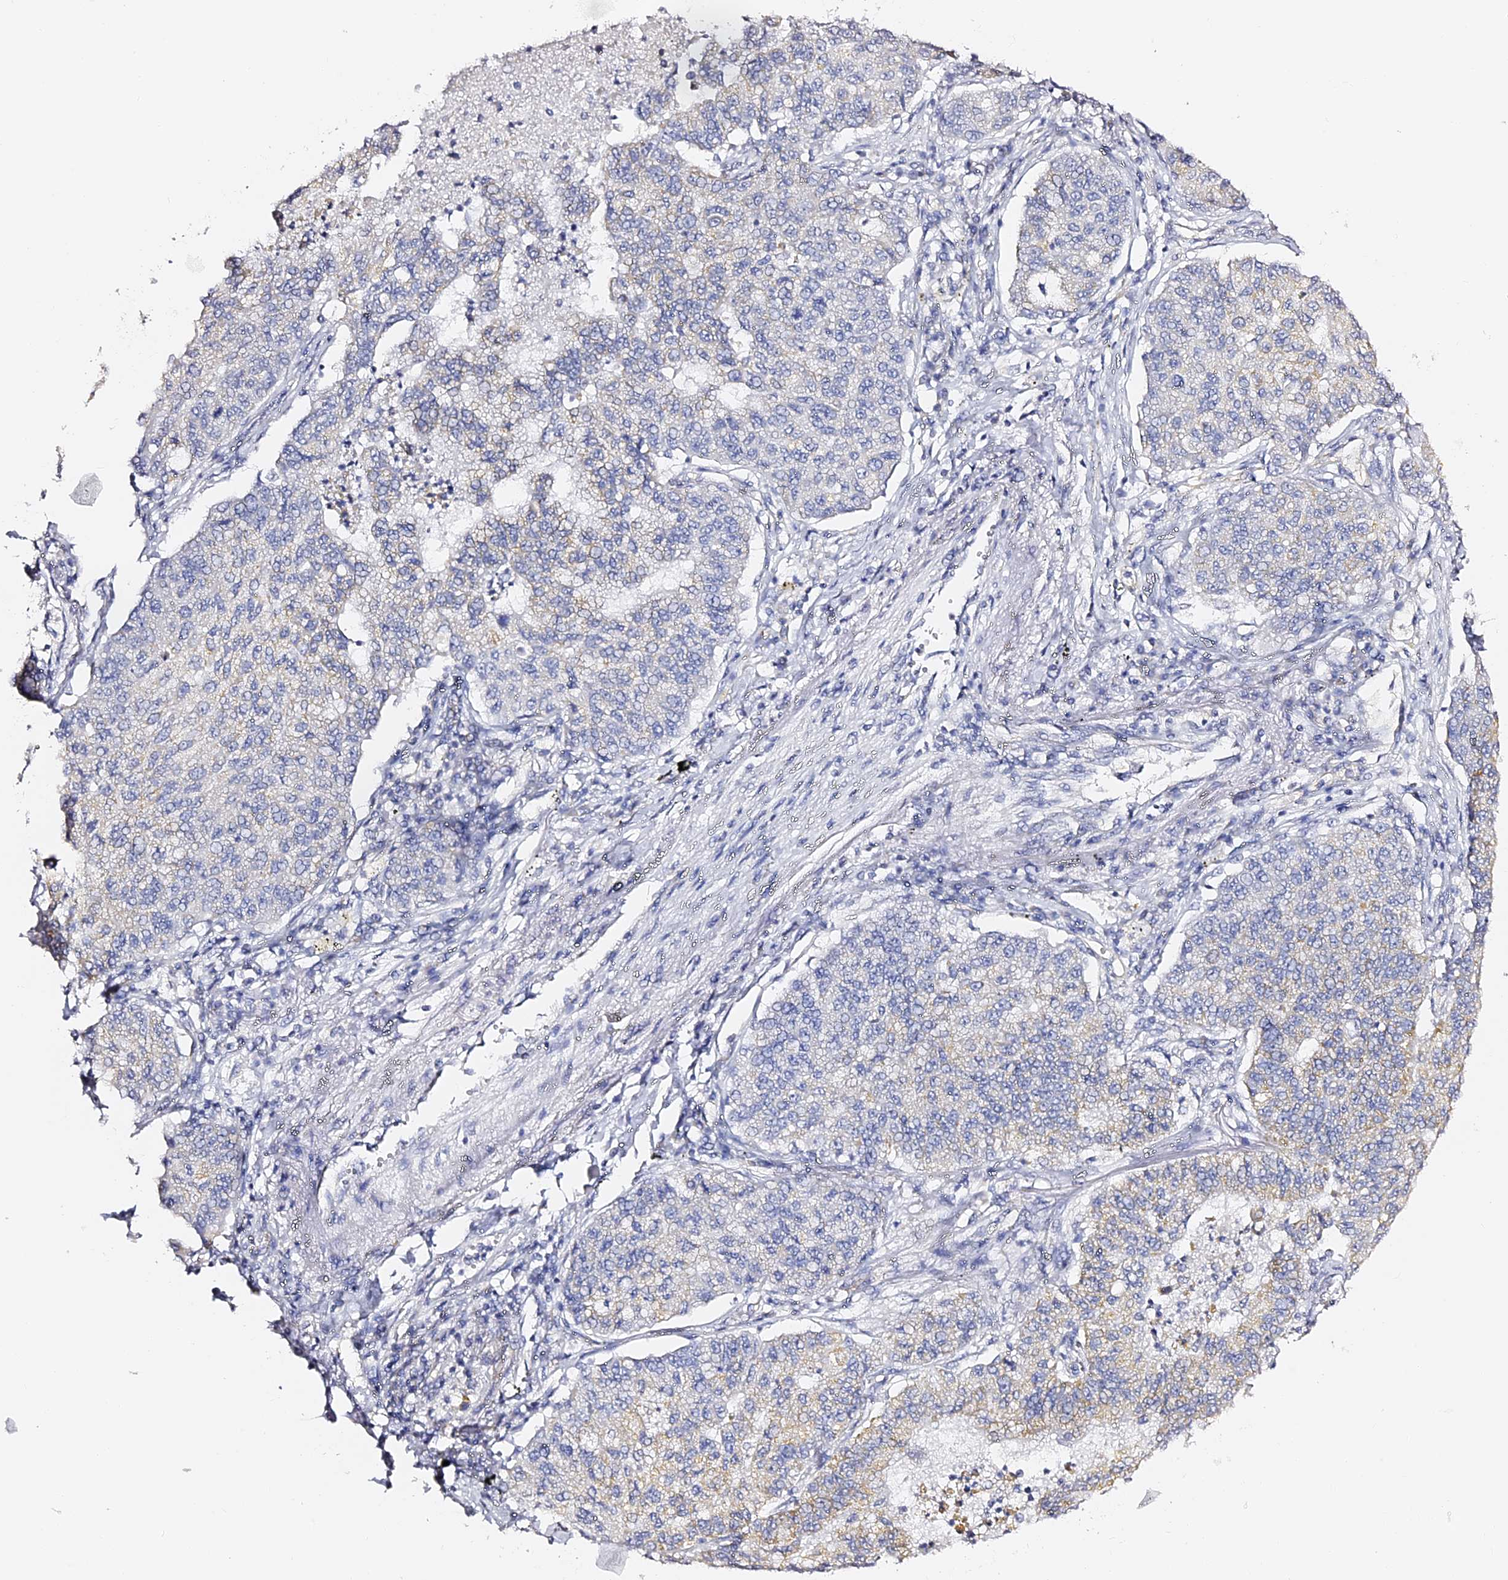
{"staining": {"intensity": "negative", "quantity": "none", "location": "none"}, "tissue": "lung cancer", "cell_type": "Tumor cells", "image_type": "cancer", "snomed": [{"axis": "morphology", "description": "Squamous cell carcinoma, NOS"}, {"axis": "topography", "description": "Lung"}], "caption": "Immunohistochemistry (IHC) photomicrograph of neoplastic tissue: human lung cancer stained with DAB (3,3'-diaminobenzidine) demonstrates no significant protein positivity in tumor cells.", "gene": "SLC1A3", "patient": {"sex": "male", "age": 74}}